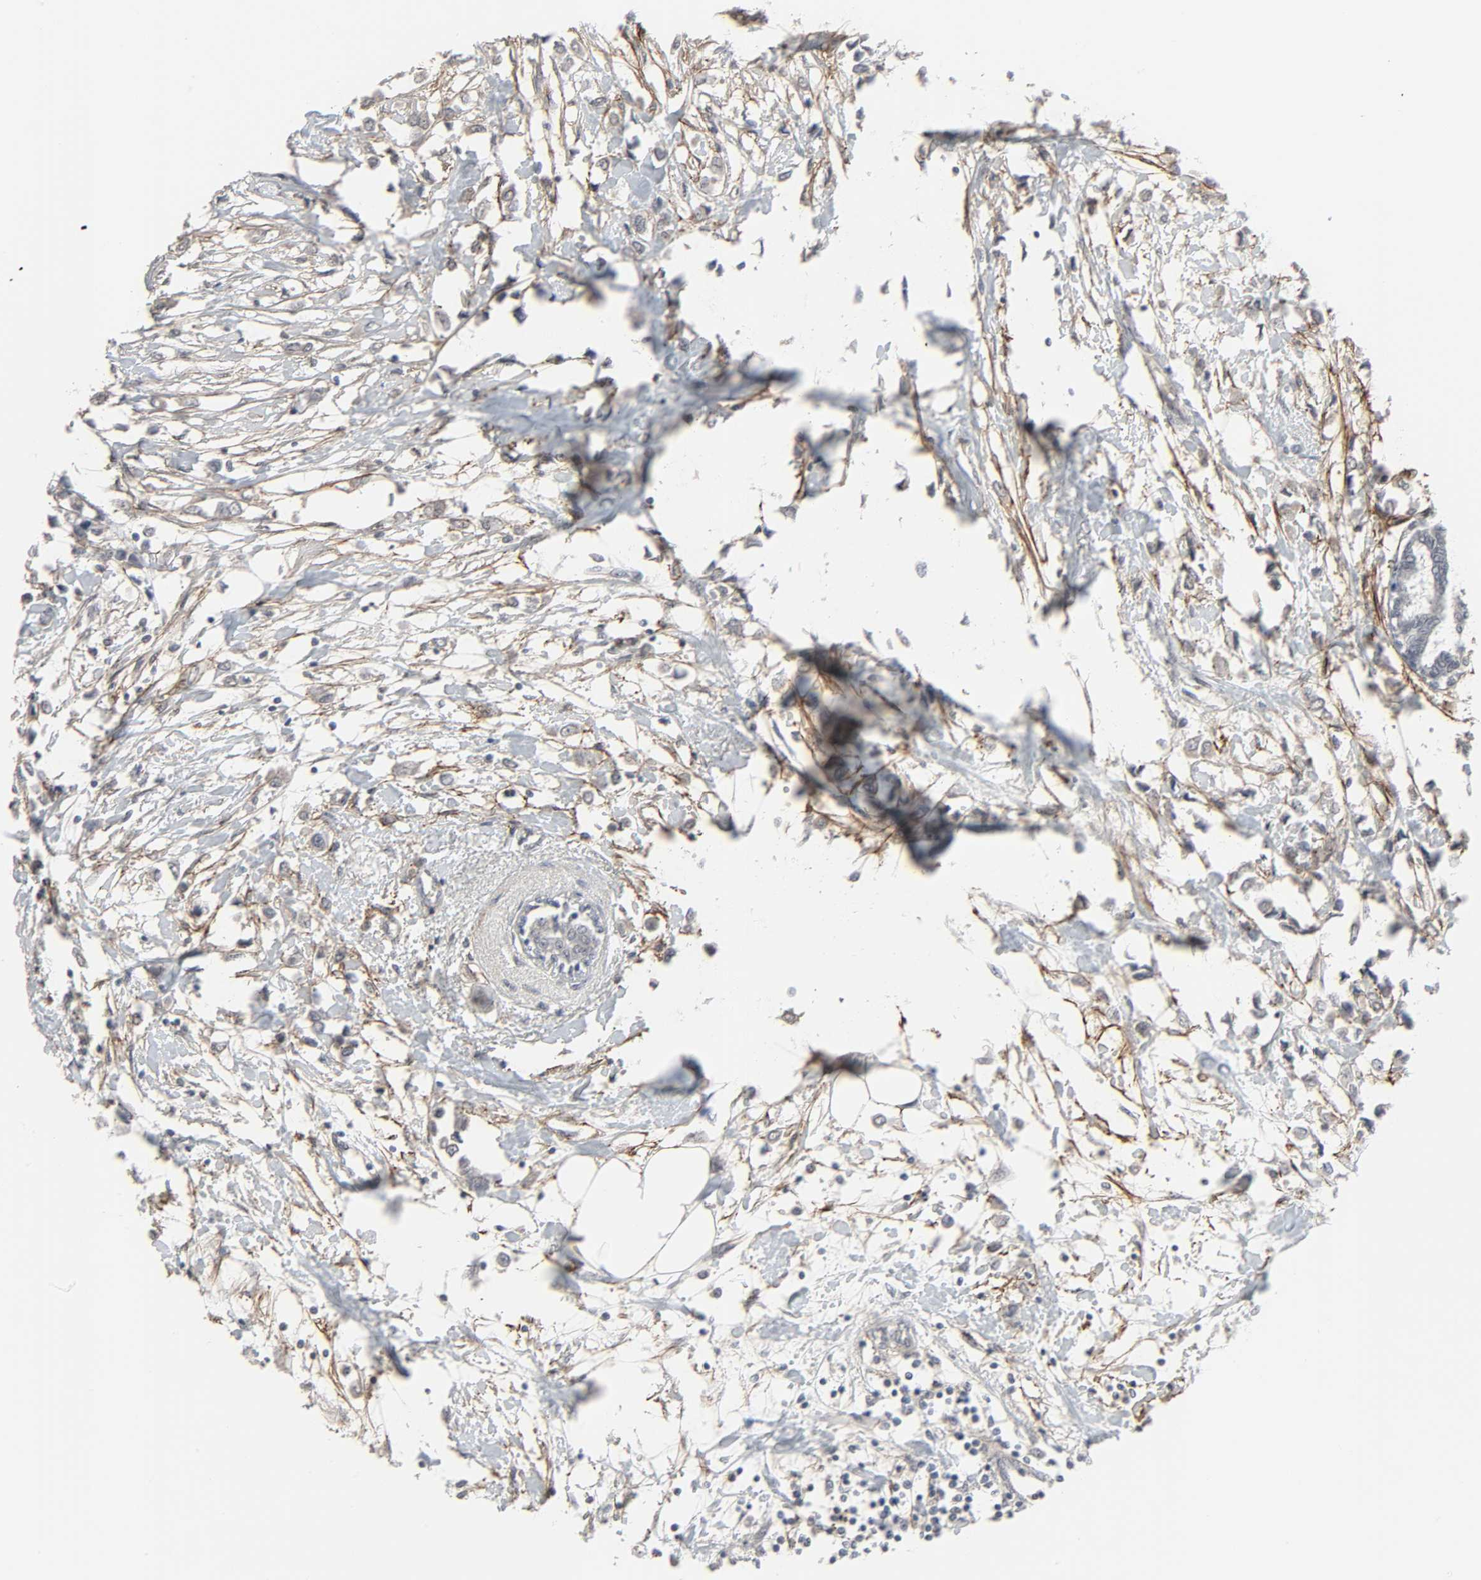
{"staining": {"intensity": "negative", "quantity": "none", "location": "none"}, "tissue": "breast cancer", "cell_type": "Tumor cells", "image_type": "cancer", "snomed": [{"axis": "morphology", "description": "Lobular carcinoma"}, {"axis": "topography", "description": "Breast"}], "caption": "Breast cancer (lobular carcinoma) was stained to show a protein in brown. There is no significant expression in tumor cells.", "gene": "ZNF222", "patient": {"sex": "female", "age": 51}}